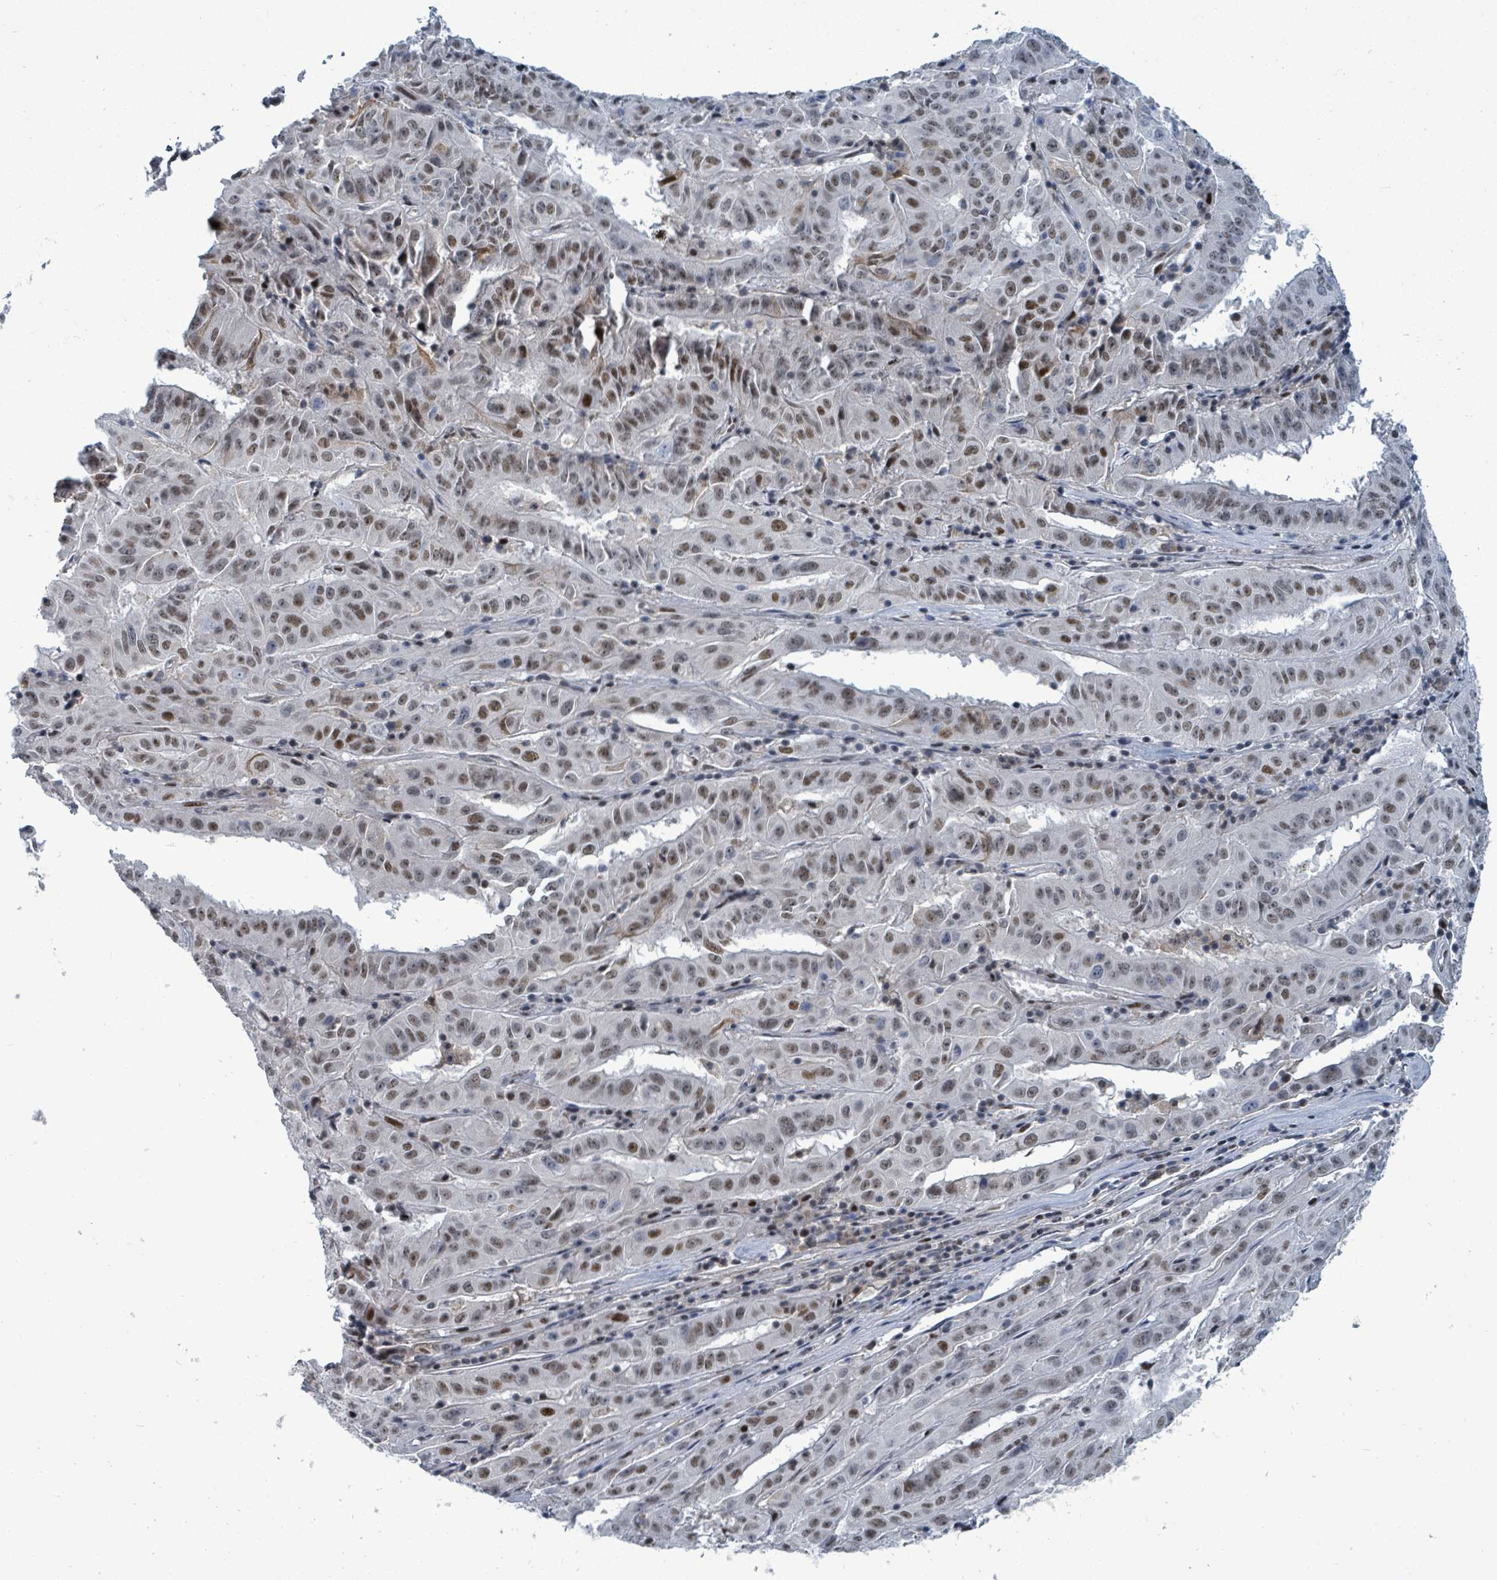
{"staining": {"intensity": "moderate", "quantity": ">75%", "location": "nuclear"}, "tissue": "pancreatic cancer", "cell_type": "Tumor cells", "image_type": "cancer", "snomed": [{"axis": "morphology", "description": "Adenocarcinoma, NOS"}, {"axis": "topography", "description": "Pancreas"}], "caption": "Approximately >75% of tumor cells in pancreatic cancer display moderate nuclear protein staining as visualized by brown immunohistochemical staining.", "gene": "UCK1", "patient": {"sex": "male", "age": 63}}